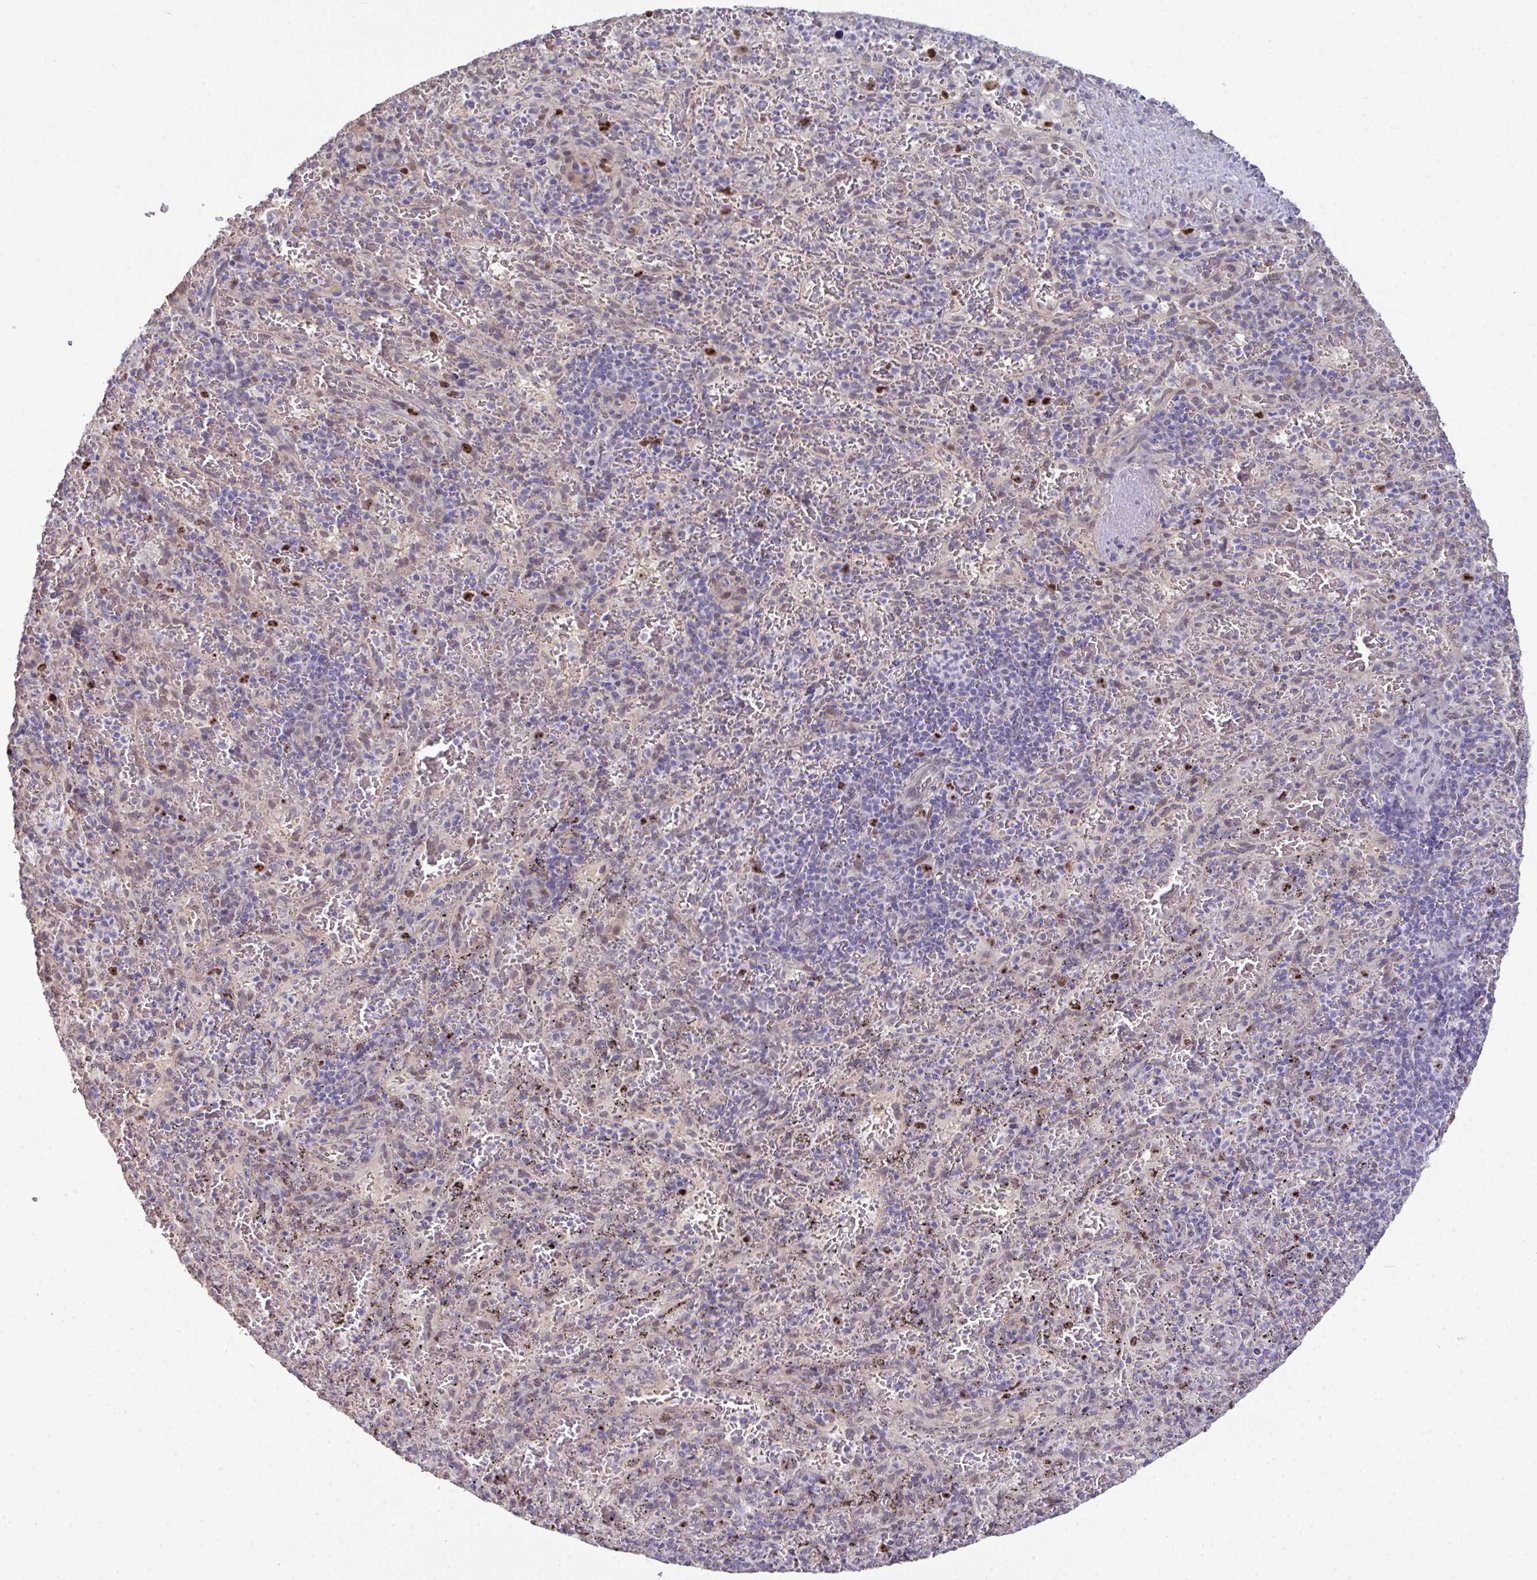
{"staining": {"intensity": "strong", "quantity": "<25%", "location": "nuclear"}, "tissue": "spleen", "cell_type": "Cells in red pulp", "image_type": "normal", "snomed": [{"axis": "morphology", "description": "Normal tissue, NOS"}, {"axis": "topography", "description": "Spleen"}], "caption": "IHC (DAB) staining of benign human spleen displays strong nuclear protein staining in about <25% of cells in red pulp.", "gene": "SETD7", "patient": {"sex": "male", "age": 57}}